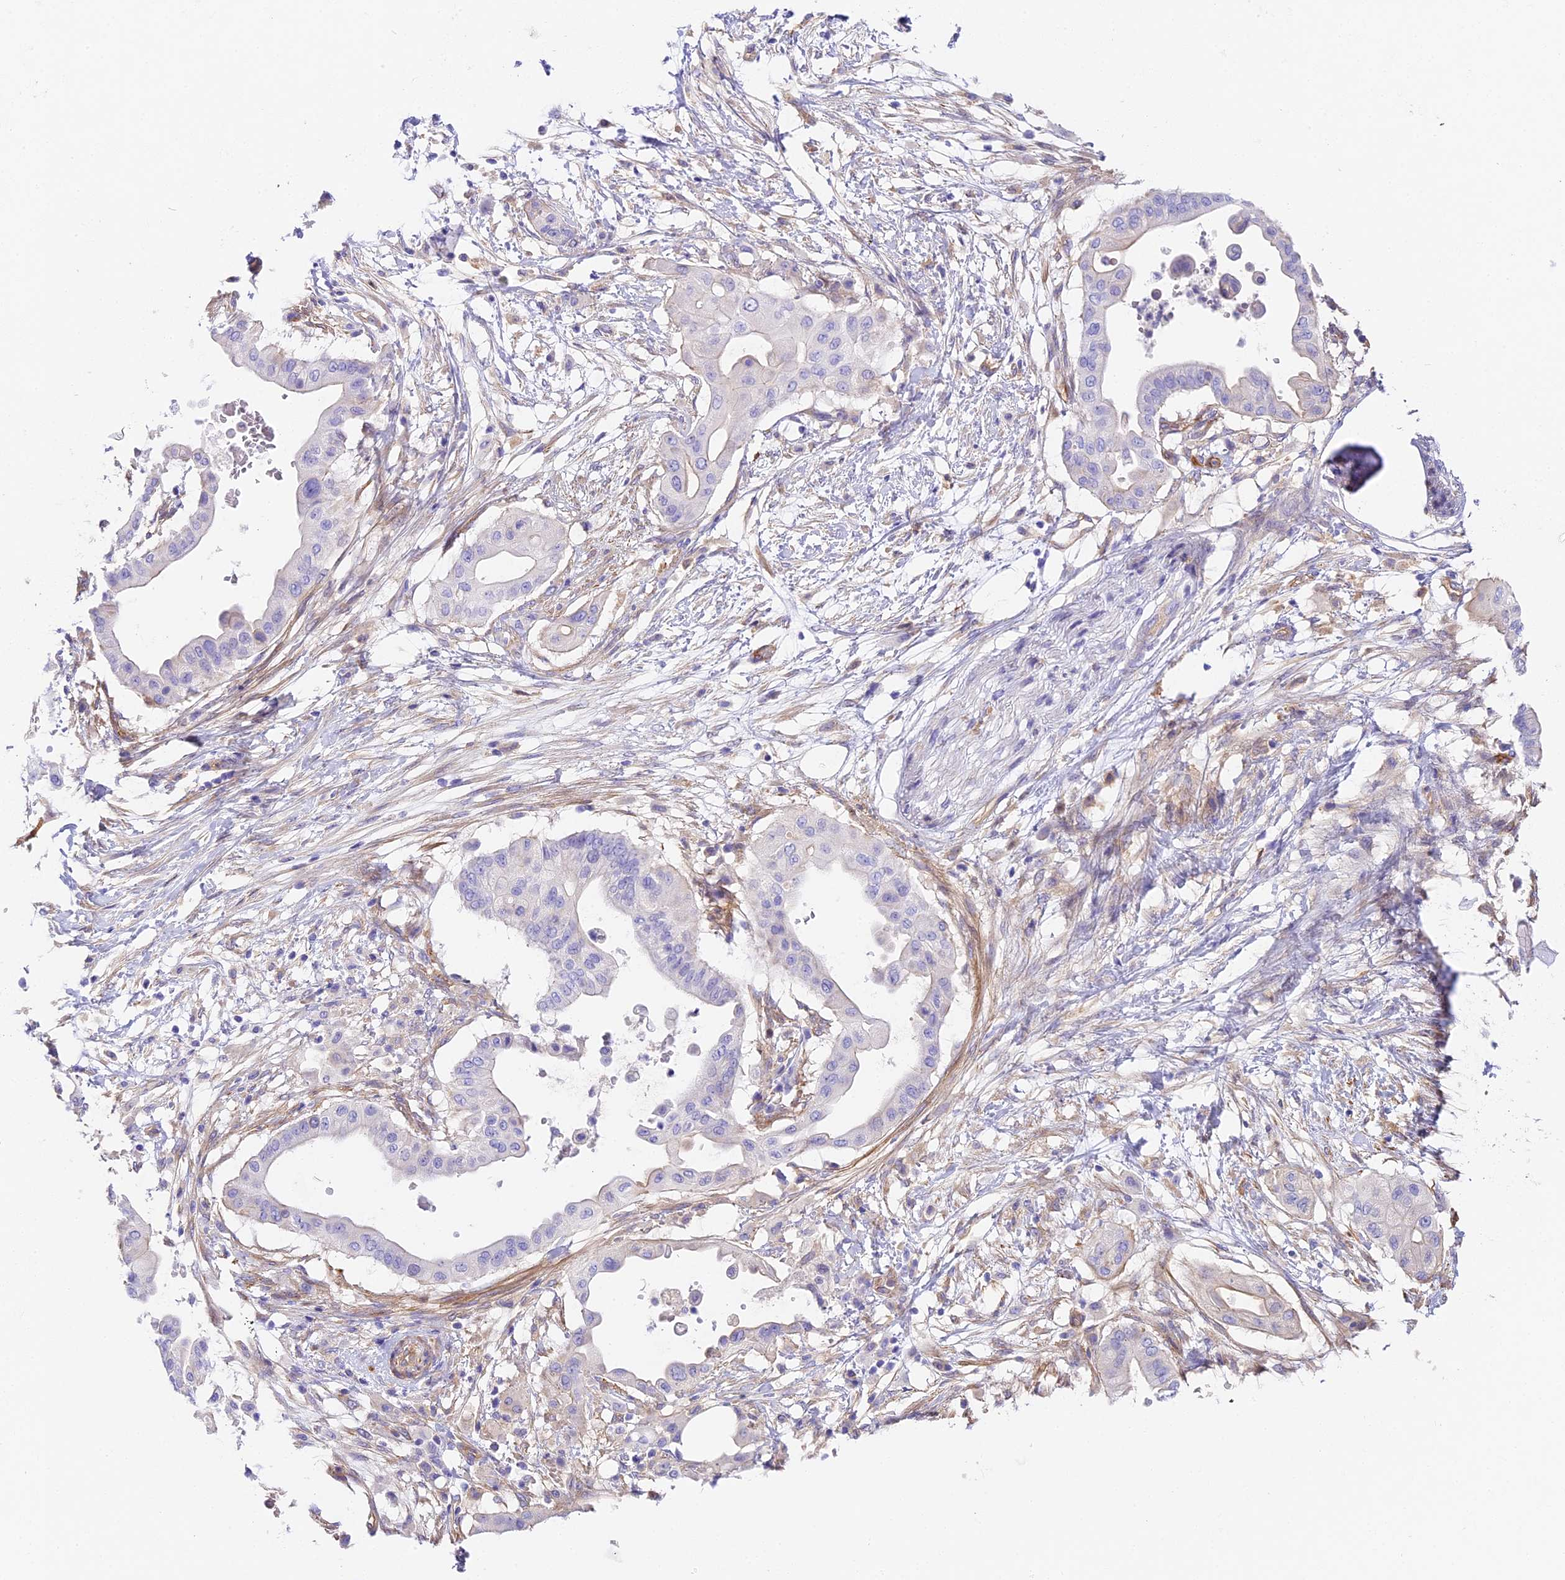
{"staining": {"intensity": "negative", "quantity": "none", "location": "none"}, "tissue": "pancreatic cancer", "cell_type": "Tumor cells", "image_type": "cancer", "snomed": [{"axis": "morphology", "description": "Adenocarcinoma, NOS"}, {"axis": "topography", "description": "Pancreas"}], "caption": "This is a image of immunohistochemistry staining of pancreatic cancer, which shows no positivity in tumor cells.", "gene": "HOMER3", "patient": {"sex": "male", "age": 68}}